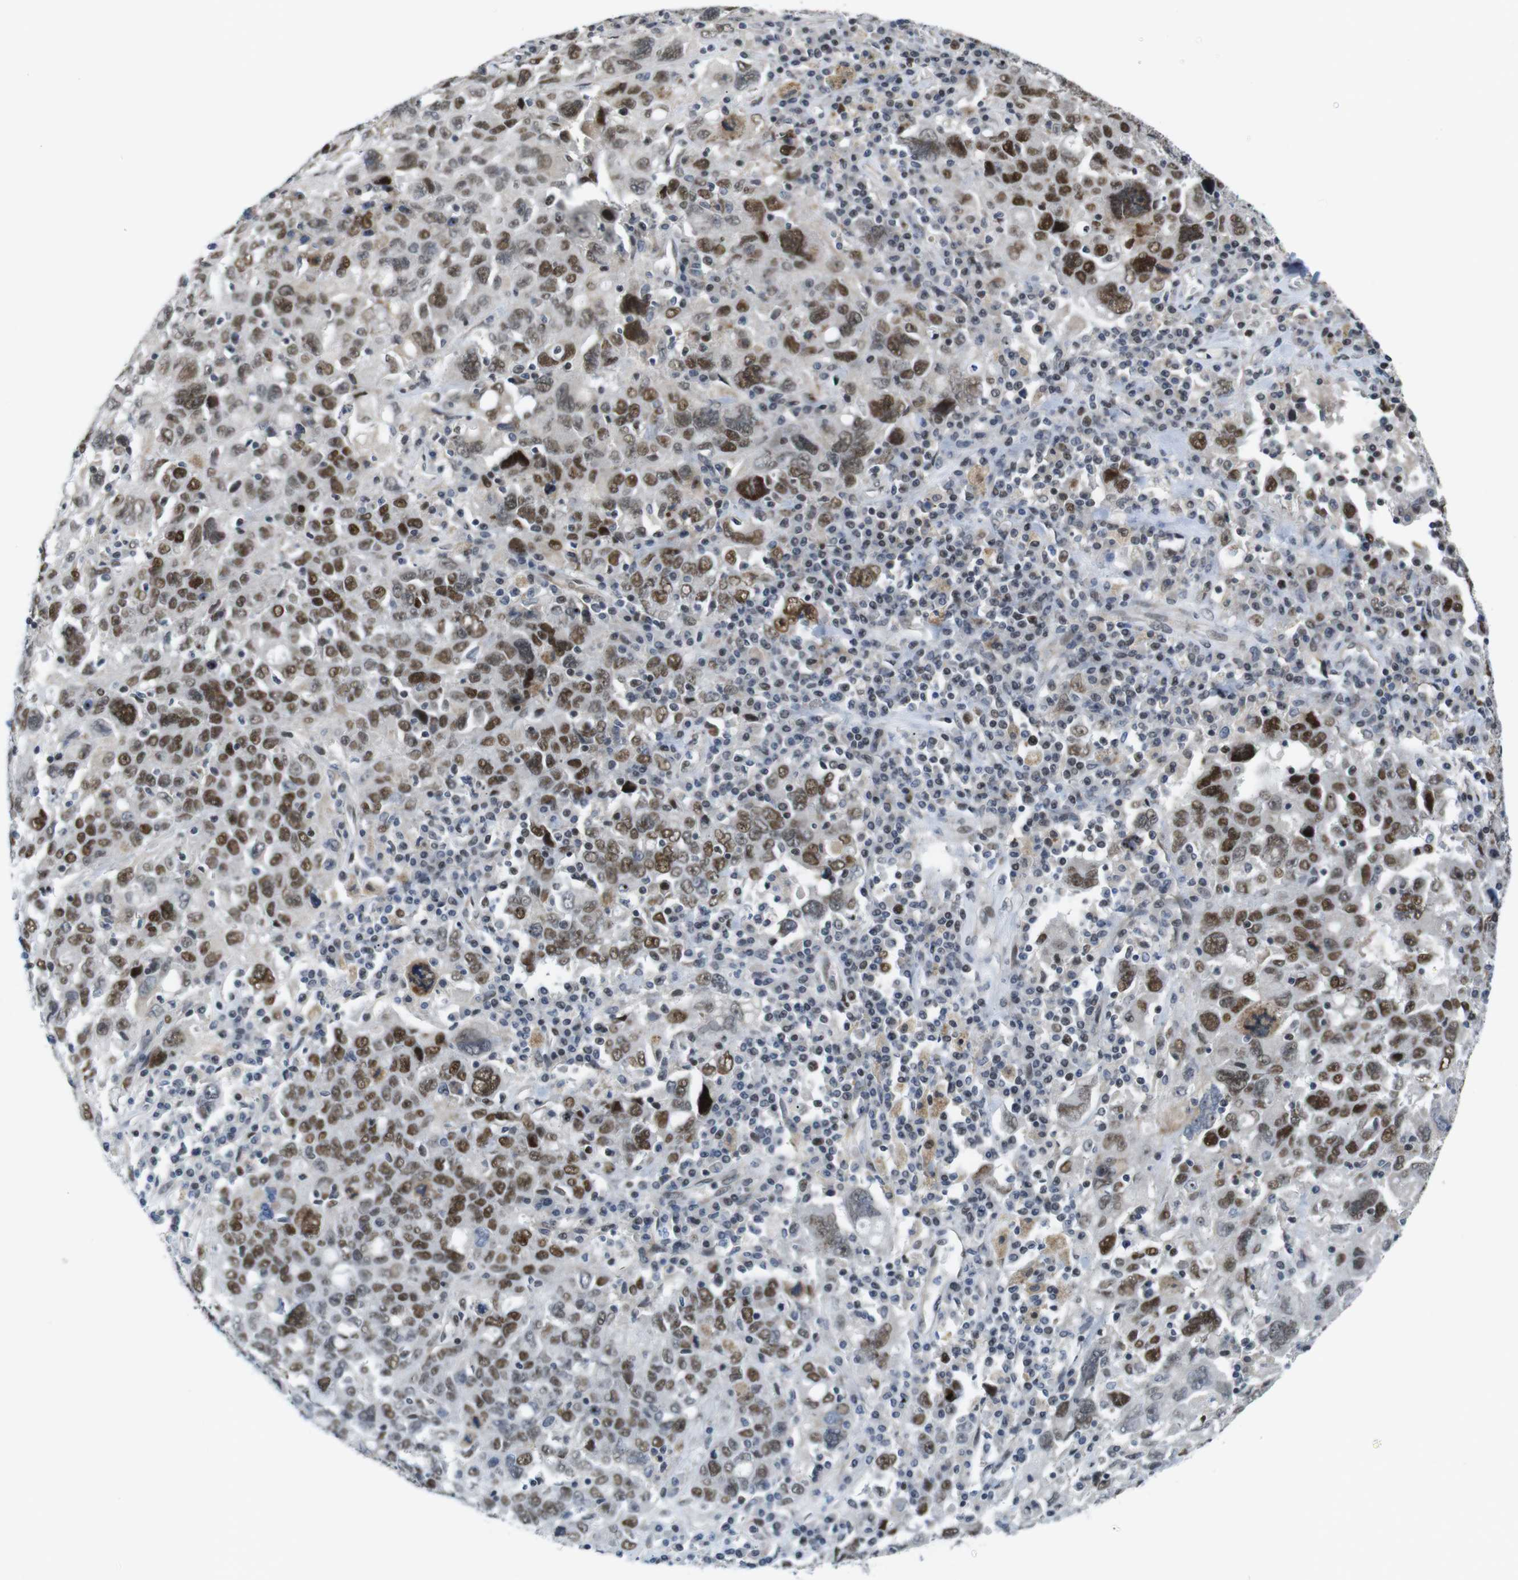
{"staining": {"intensity": "moderate", "quantity": ">75%", "location": "nuclear"}, "tissue": "ovarian cancer", "cell_type": "Tumor cells", "image_type": "cancer", "snomed": [{"axis": "morphology", "description": "Carcinoma, endometroid"}, {"axis": "topography", "description": "Ovary"}], "caption": "This is a micrograph of immunohistochemistry (IHC) staining of ovarian cancer, which shows moderate staining in the nuclear of tumor cells.", "gene": "SMCO2", "patient": {"sex": "female", "age": 62}}